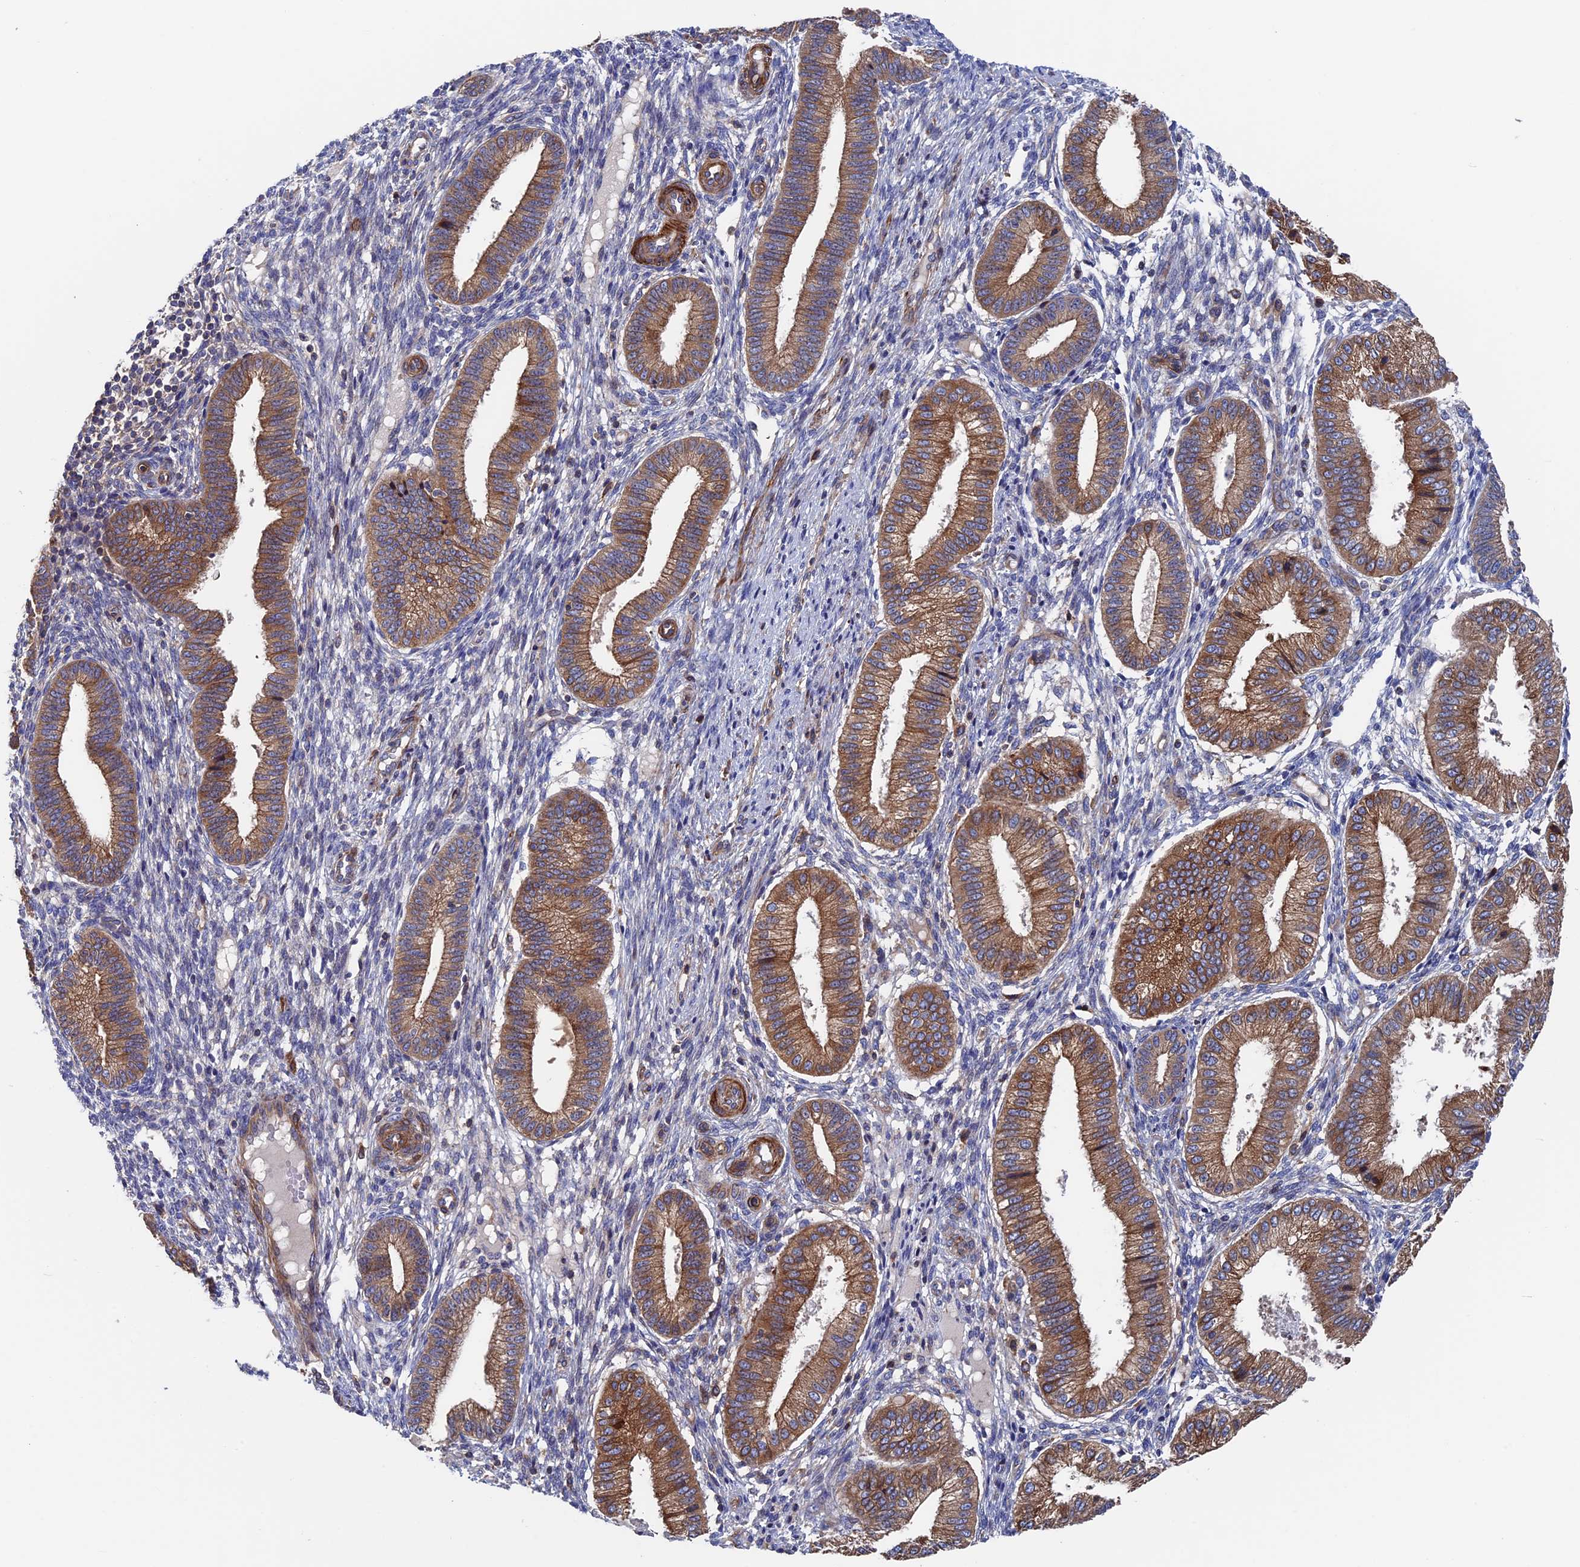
{"staining": {"intensity": "moderate", "quantity": "<25%", "location": "cytoplasmic/membranous"}, "tissue": "endometrium", "cell_type": "Cells in endometrial stroma", "image_type": "normal", "snomed": [{"axis": "morphology", "description": "Normal tissue, NOS"}, {"axis": "topography", "description": "Endometrium"}], "caption": "This micrograph exhibits unremarkable endometrium stained with IHC to label a protein in brown. The cytoplasmic/membranous of cells in endometrial stroma show moderate positivity for the protein. Nuclei are counter-stained blue.", "gene": "DNAJC3", "patient": {"sex": "female", "age": 39}}